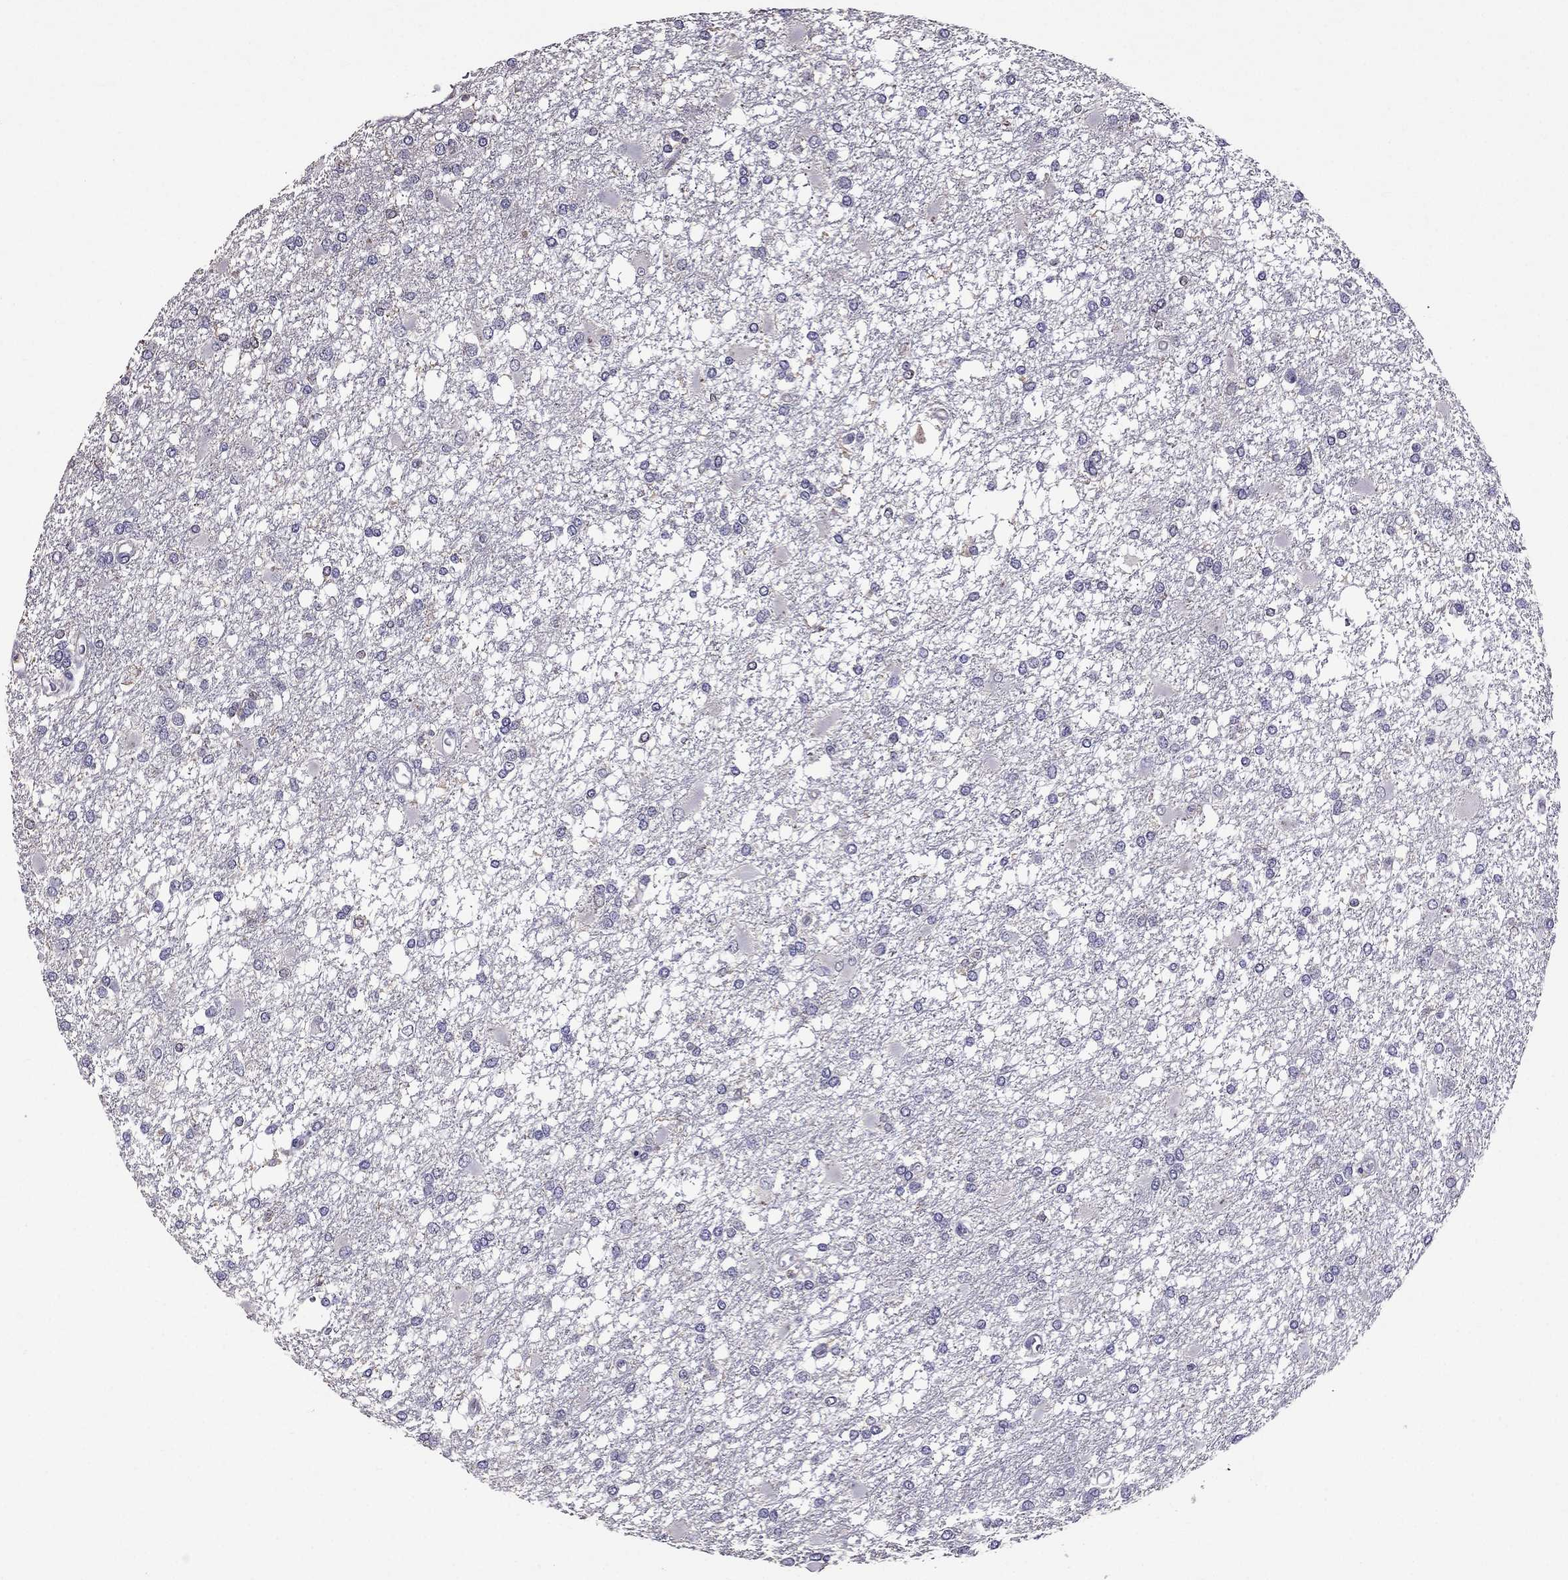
{"staining": {"intensity": "negative", "quantity": "none", "location": "none"}, "tissue": "glioma", "cell_type": "Tumor cells", "image_type": "cancer", "snomed": [{"axis": "morphology", "description": "Glioma, malignant, High grade"}, {"axis": "topography", "description": "Cerebral cortex"}], "caption": "Immunohistochemistry (IHC) micrograph of neoplastic tissue: human glioma stained with DAB (3,3'-diaminobenzidine) reveals no significant protein staining in tumor cells.", "gene": "NKX3-1", "patient": {"sex": "male", "age": 79}}